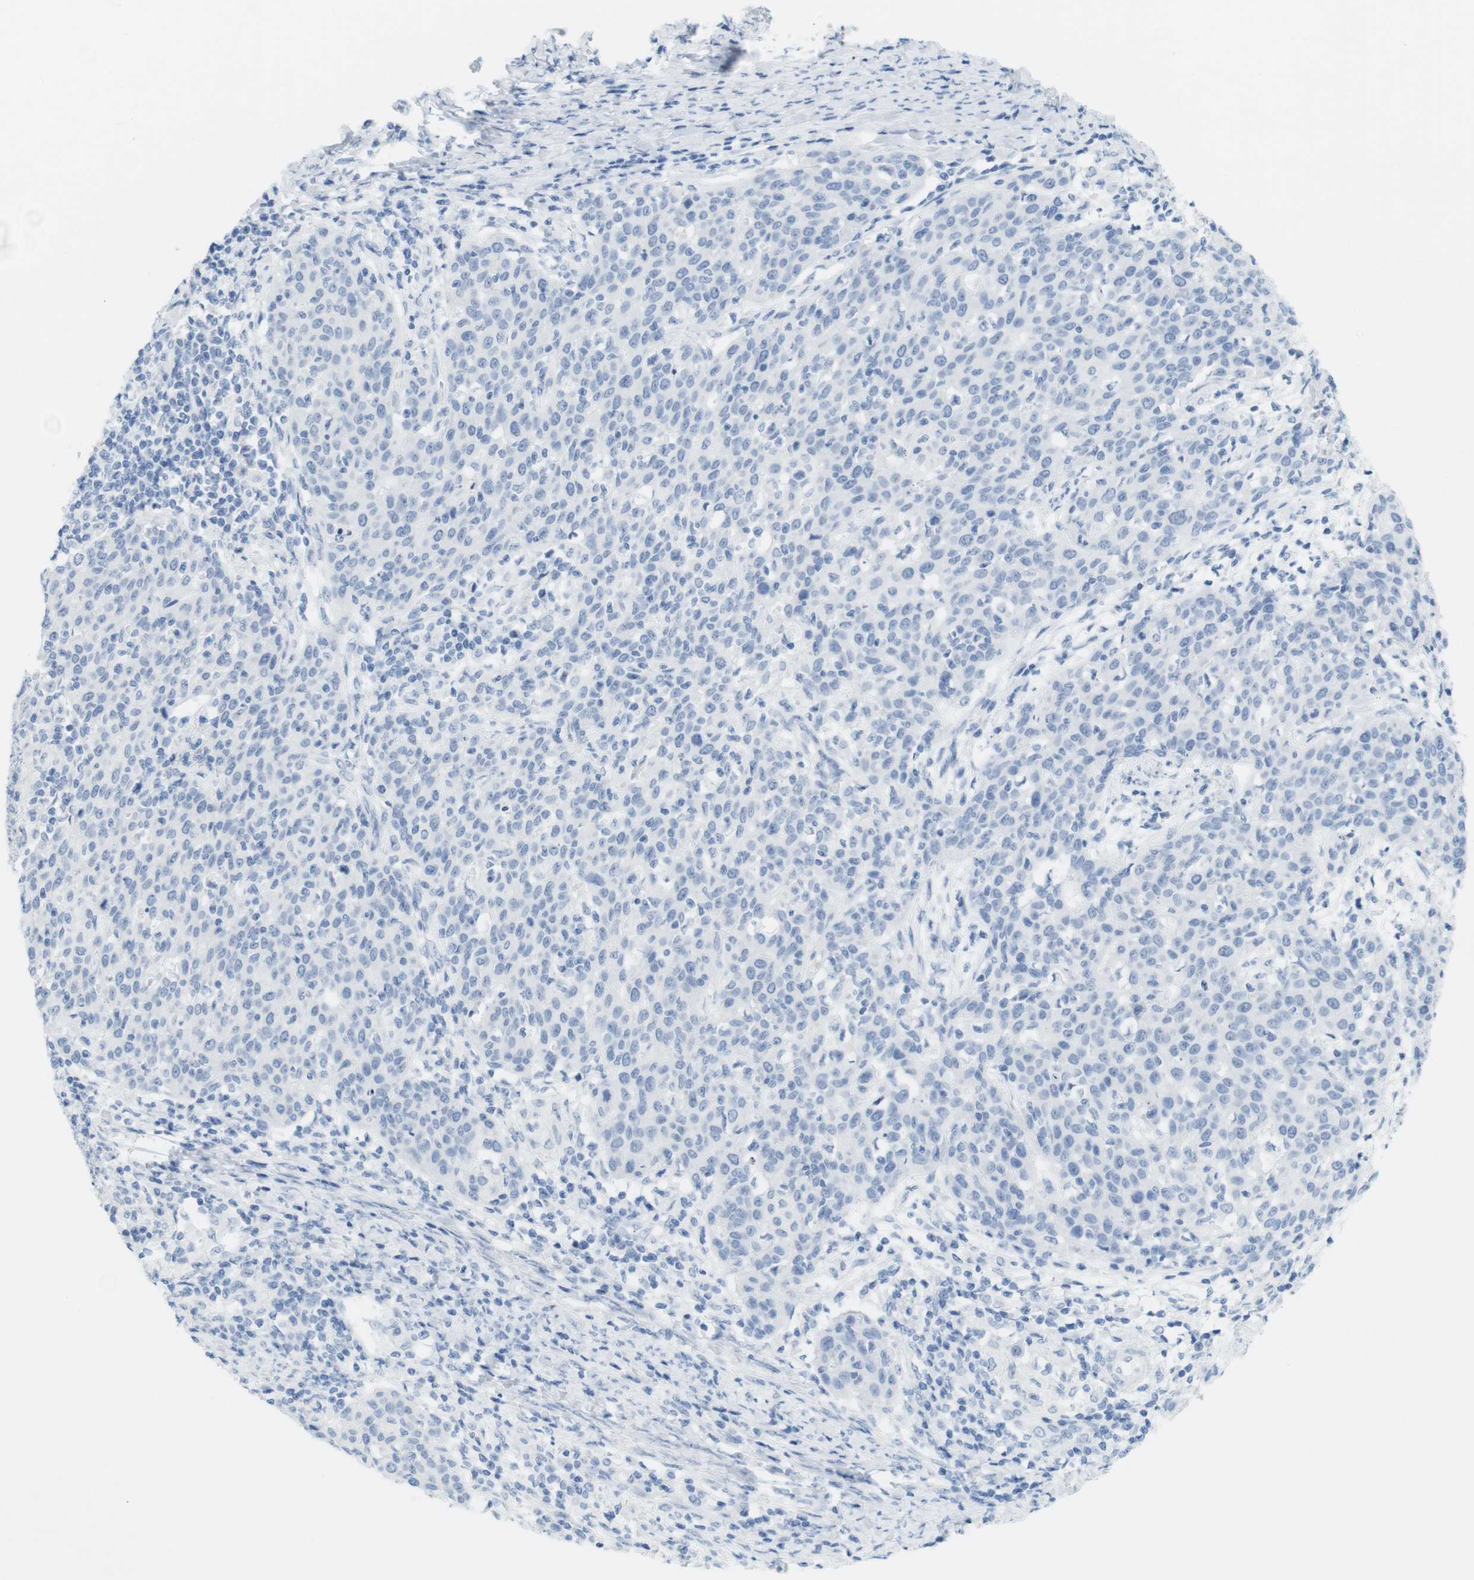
{"staining": {"intensity": "negative", "quantity": "none", "location": "none"}, "tissue": "cervical cancer", "cell_type": "Tumor cells", "image_type": "cancer", "snomed": [{"axis": "morphology", "description": "Squamous cell carcinoma, NOS"}, {"axis": "topography", "description": "Cervix"}], "caption": "Photomicrograph shows no significant protein expression in tumor cells of cervical cancer (squamous cell carcinoma).", "gene": "TNNT2", "patient": {"sex": "female", "age": 38}}